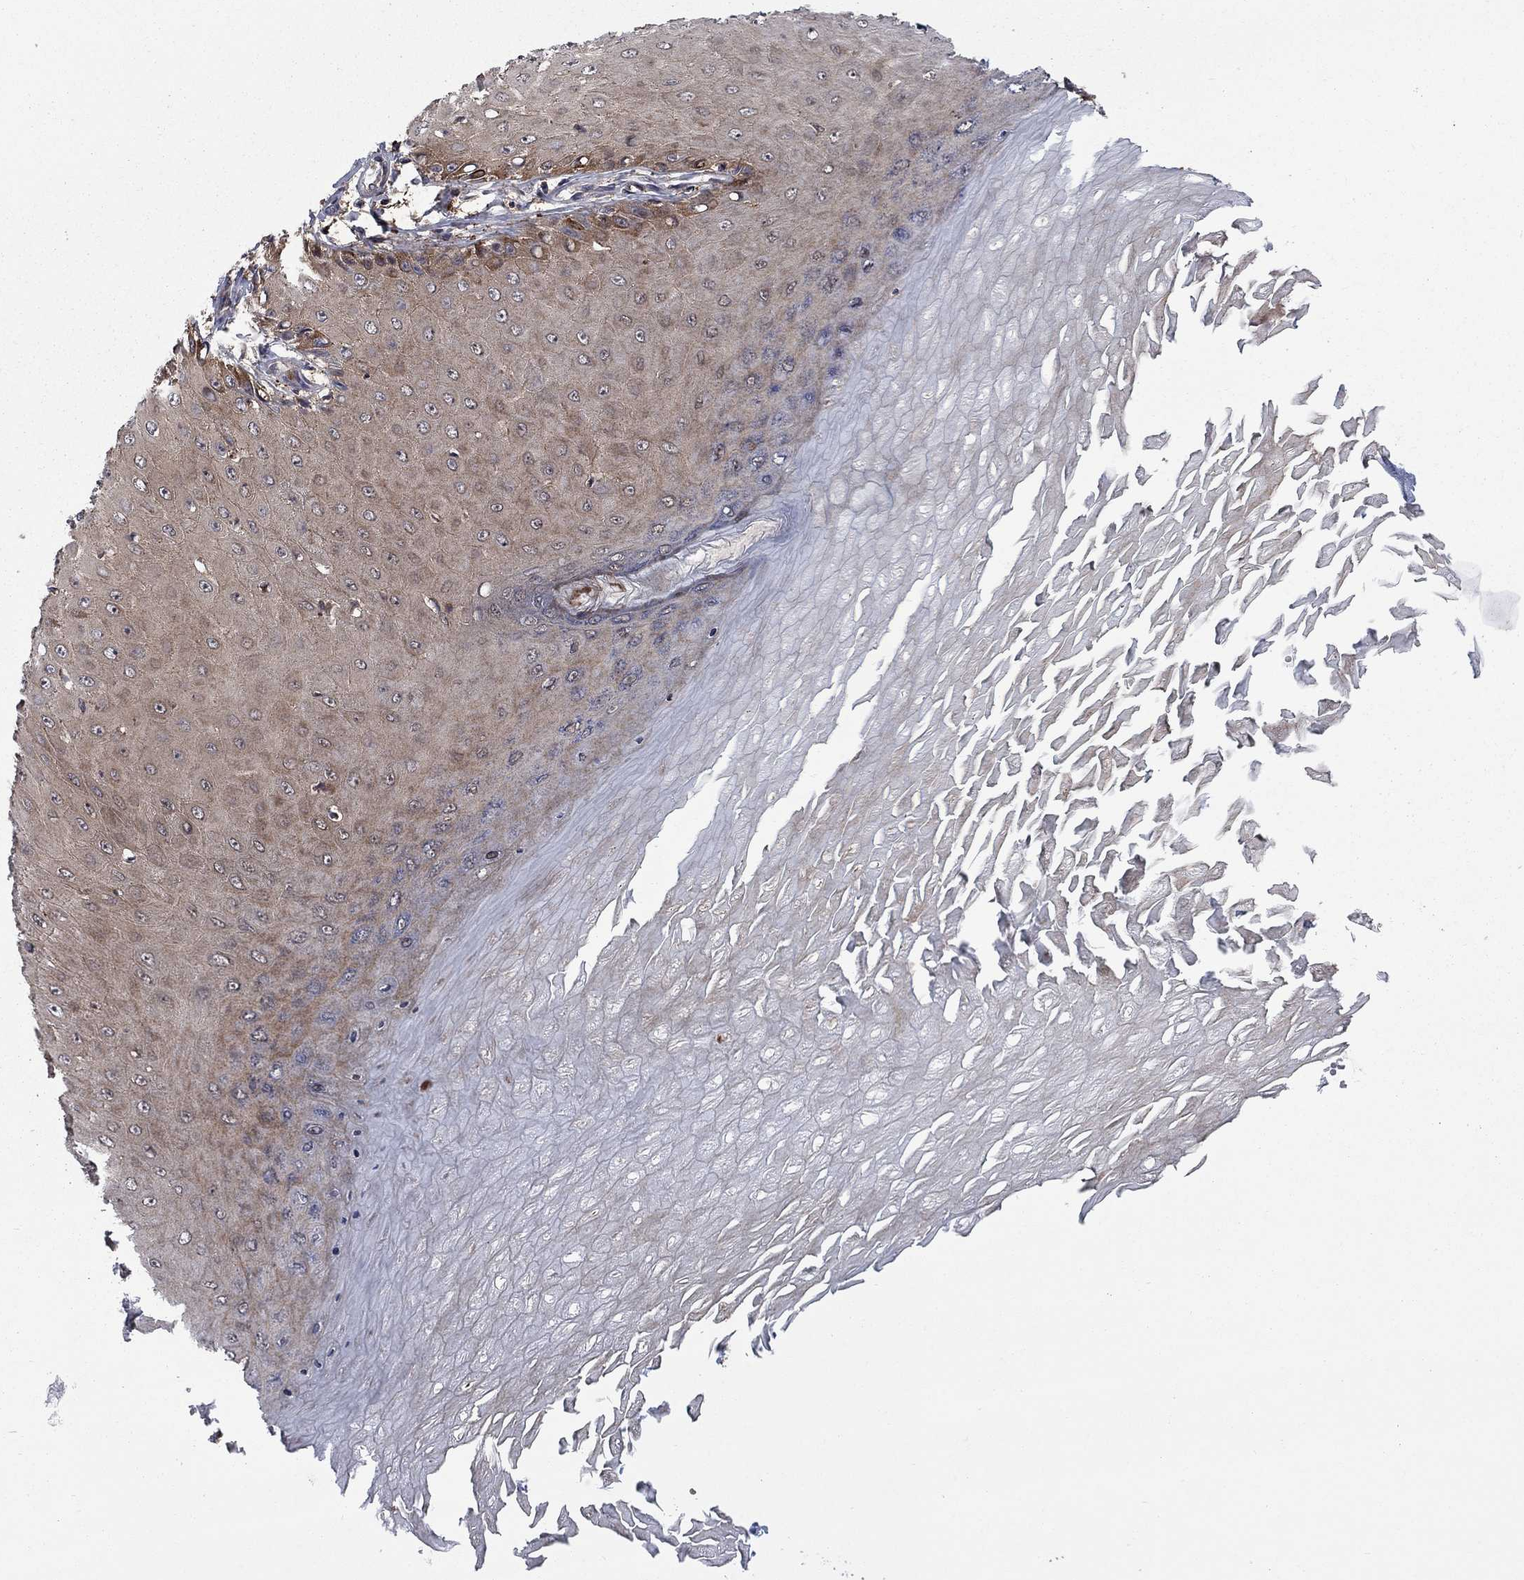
{"staining": {"intensity": "negative", "quantity": "none", "location": "none"}, "tissue": "skin cancer", "cell_type": "Tumor cells", "image_type": "cancer", "snomed": [{"axis": "morphology", "description": "Inflammation, NOS"}, {"axis": "morphology", "description": "Squamous cell carcinoma, NOS"}, {"axis": "topography", "description": "Skin"}], "caption": "IHC histopathology image of skin cancer (squamous cell carcinoma) stained for a protein (brown), which shows no positivity in tumor cells.", "gene": "HDAC4", "patient": {"sex": "male", "age": 70}}